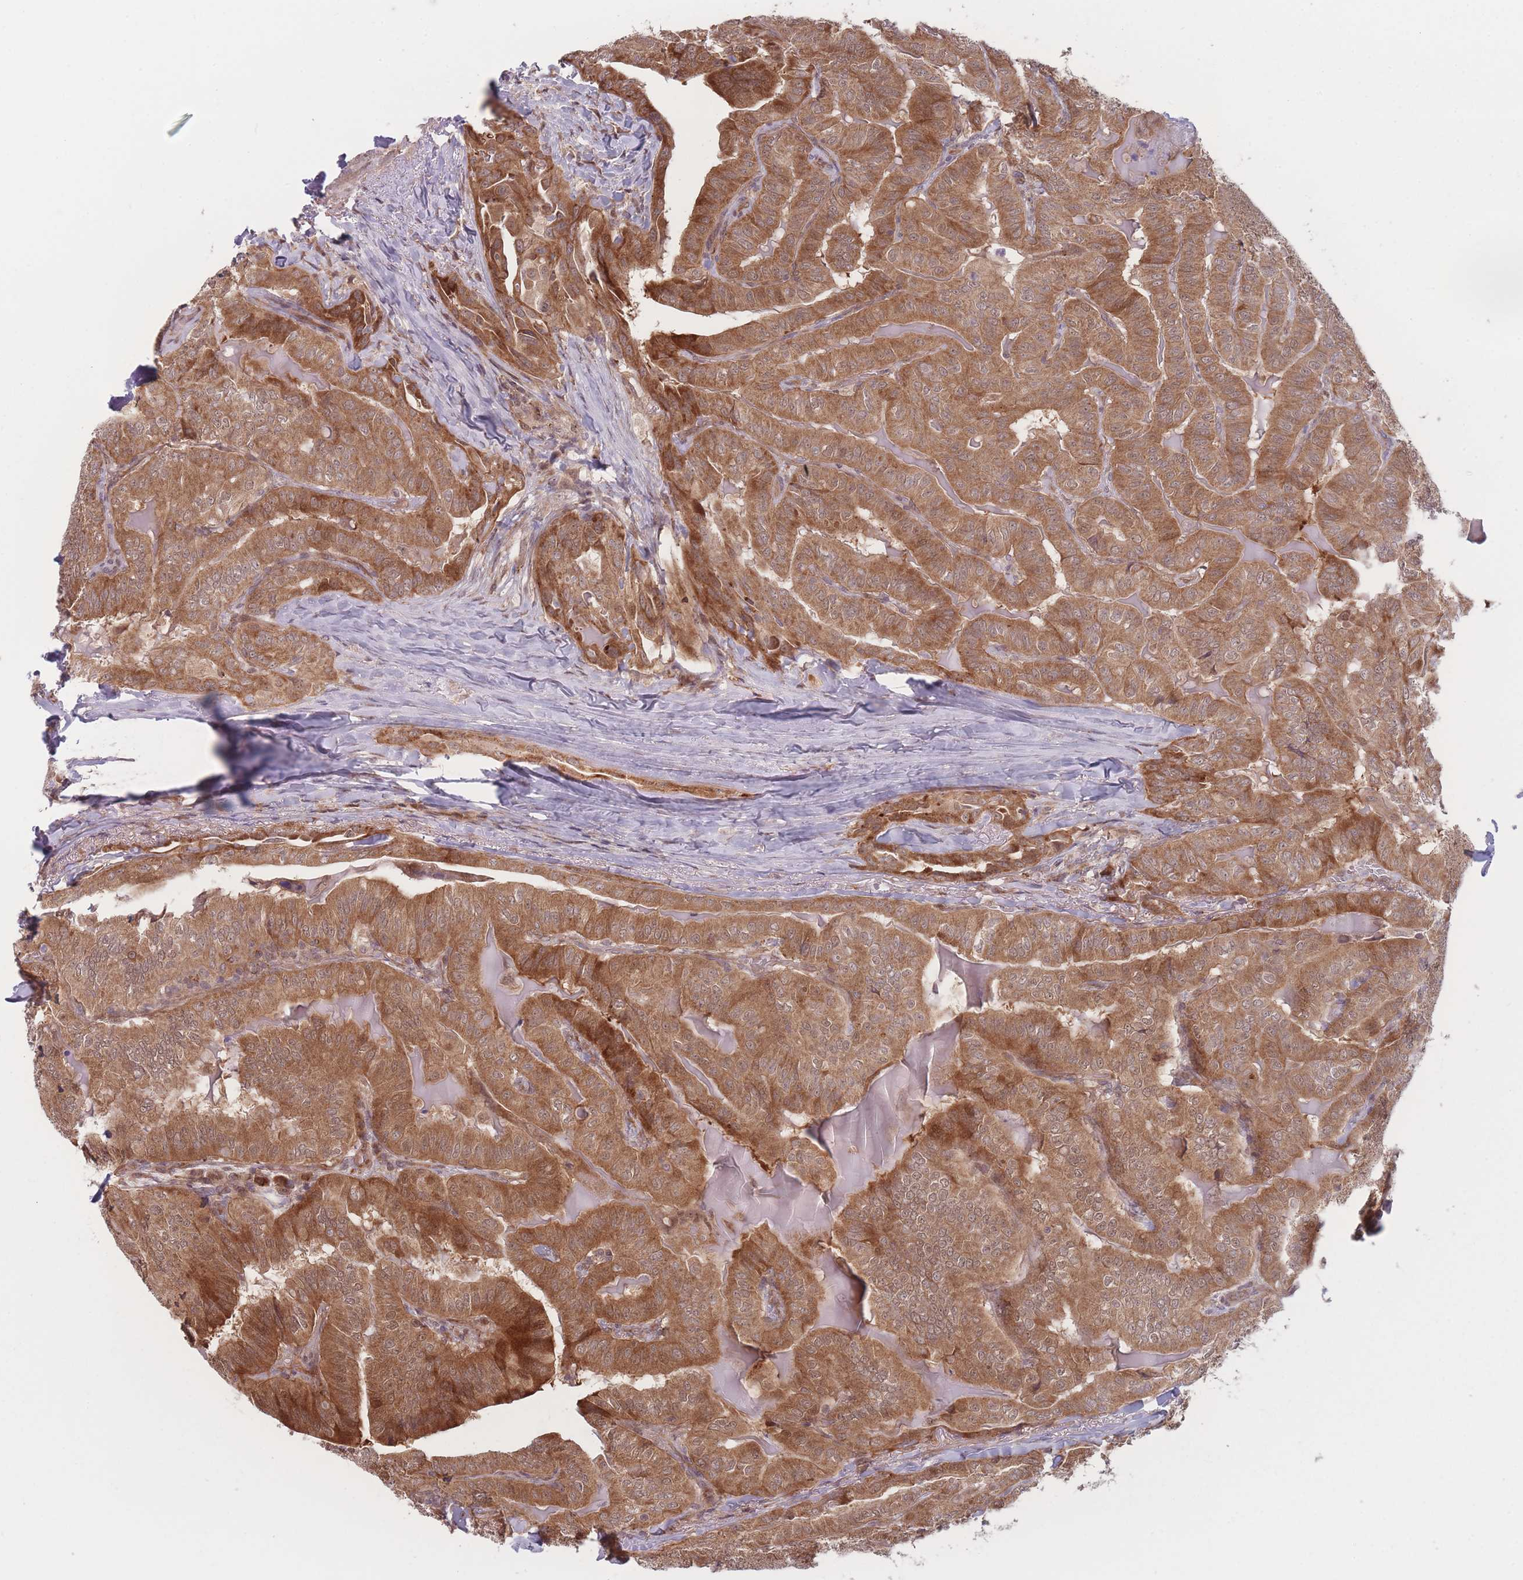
{"staining": {"intensity": "moderate", "quantity": ">75%", "location": "cytoplasmic/membranous"}, "tissue": "thyroid cancer", "cell_type": "Tumor cells", "image_type": "cancer", "snomed": [{"axis": "morphology", "description": "Papillary adenocarcinoma, NOS"}, {"axis": "topography", "description": "Thyroid gland"}], "caption": "Thyroid papillary adenocarcinoma stained with DAB immunohistochemistry shows medium levels of moderate cytoplasmic/membranous staining in about >75% of tumor cells.", "gene": "RPS18", "patient": {"sex": "female", "age": 68}}